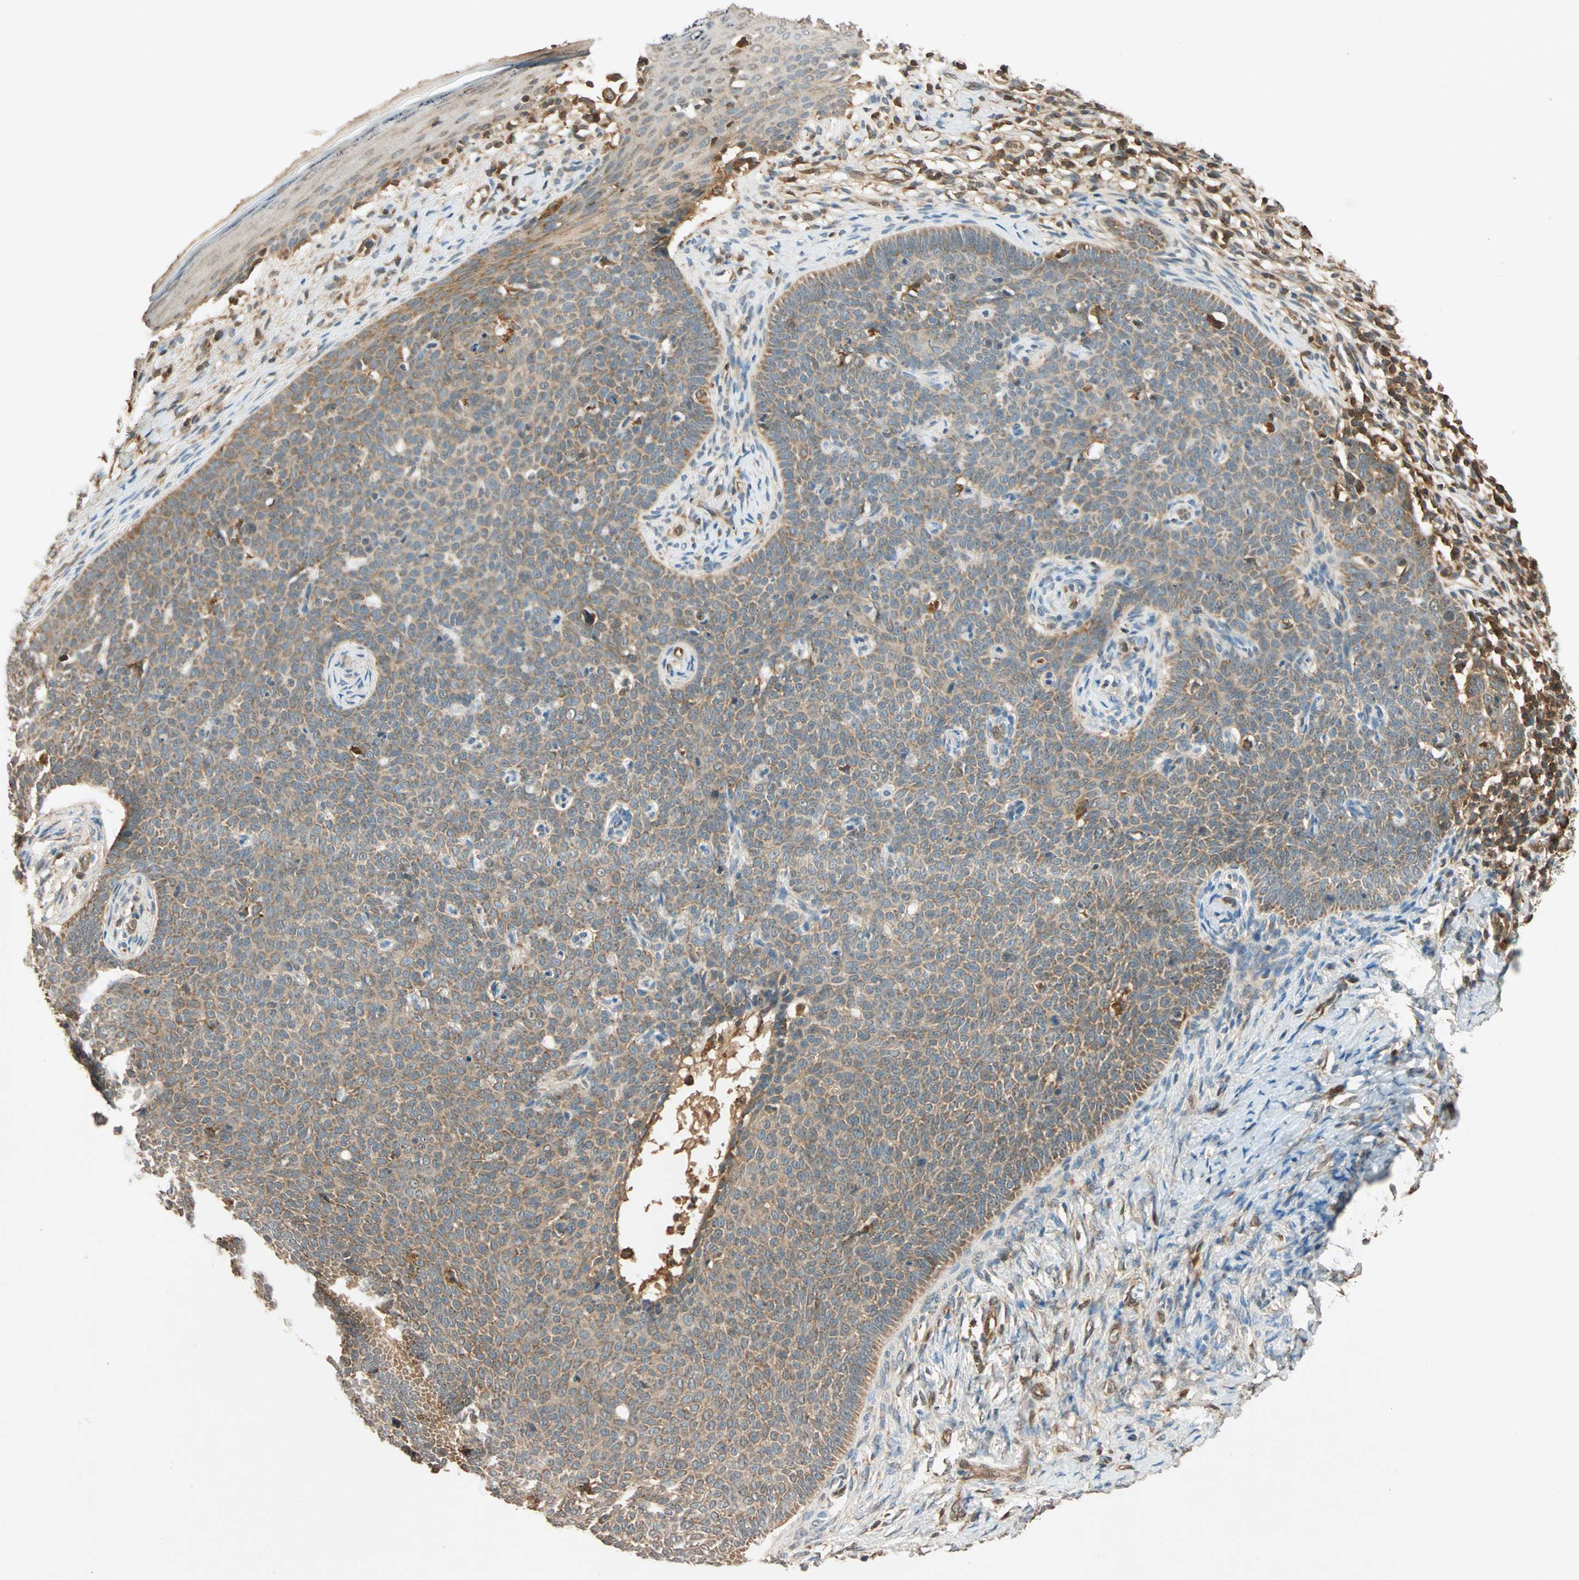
{"staining": {"intensity": "moderate", "quantity": ">75%", "location": "cytoplasmic/membranous"}, "tissue": "skin cancer", "cell_type": "Tumor cells", "image_type": "cancer", "snomed": [{"axis": "morphology", "description": "Normal tissue, NOS"}, {"axis": "morphology", "description": "Basal cell carcinoma"}, {"axis": "topography", "description": "Skin"}], "caption": "This micrograph exhibits basal cell carcinoma (skin) stained with IHC to label a protein in brown. The cytoplasmic/membranous of tumor cells show moderate positivity for the protein. Nuclei are counter-stained blue.", "gene": "MAPK1", "patient": {"sex": "male", "age": 87}}